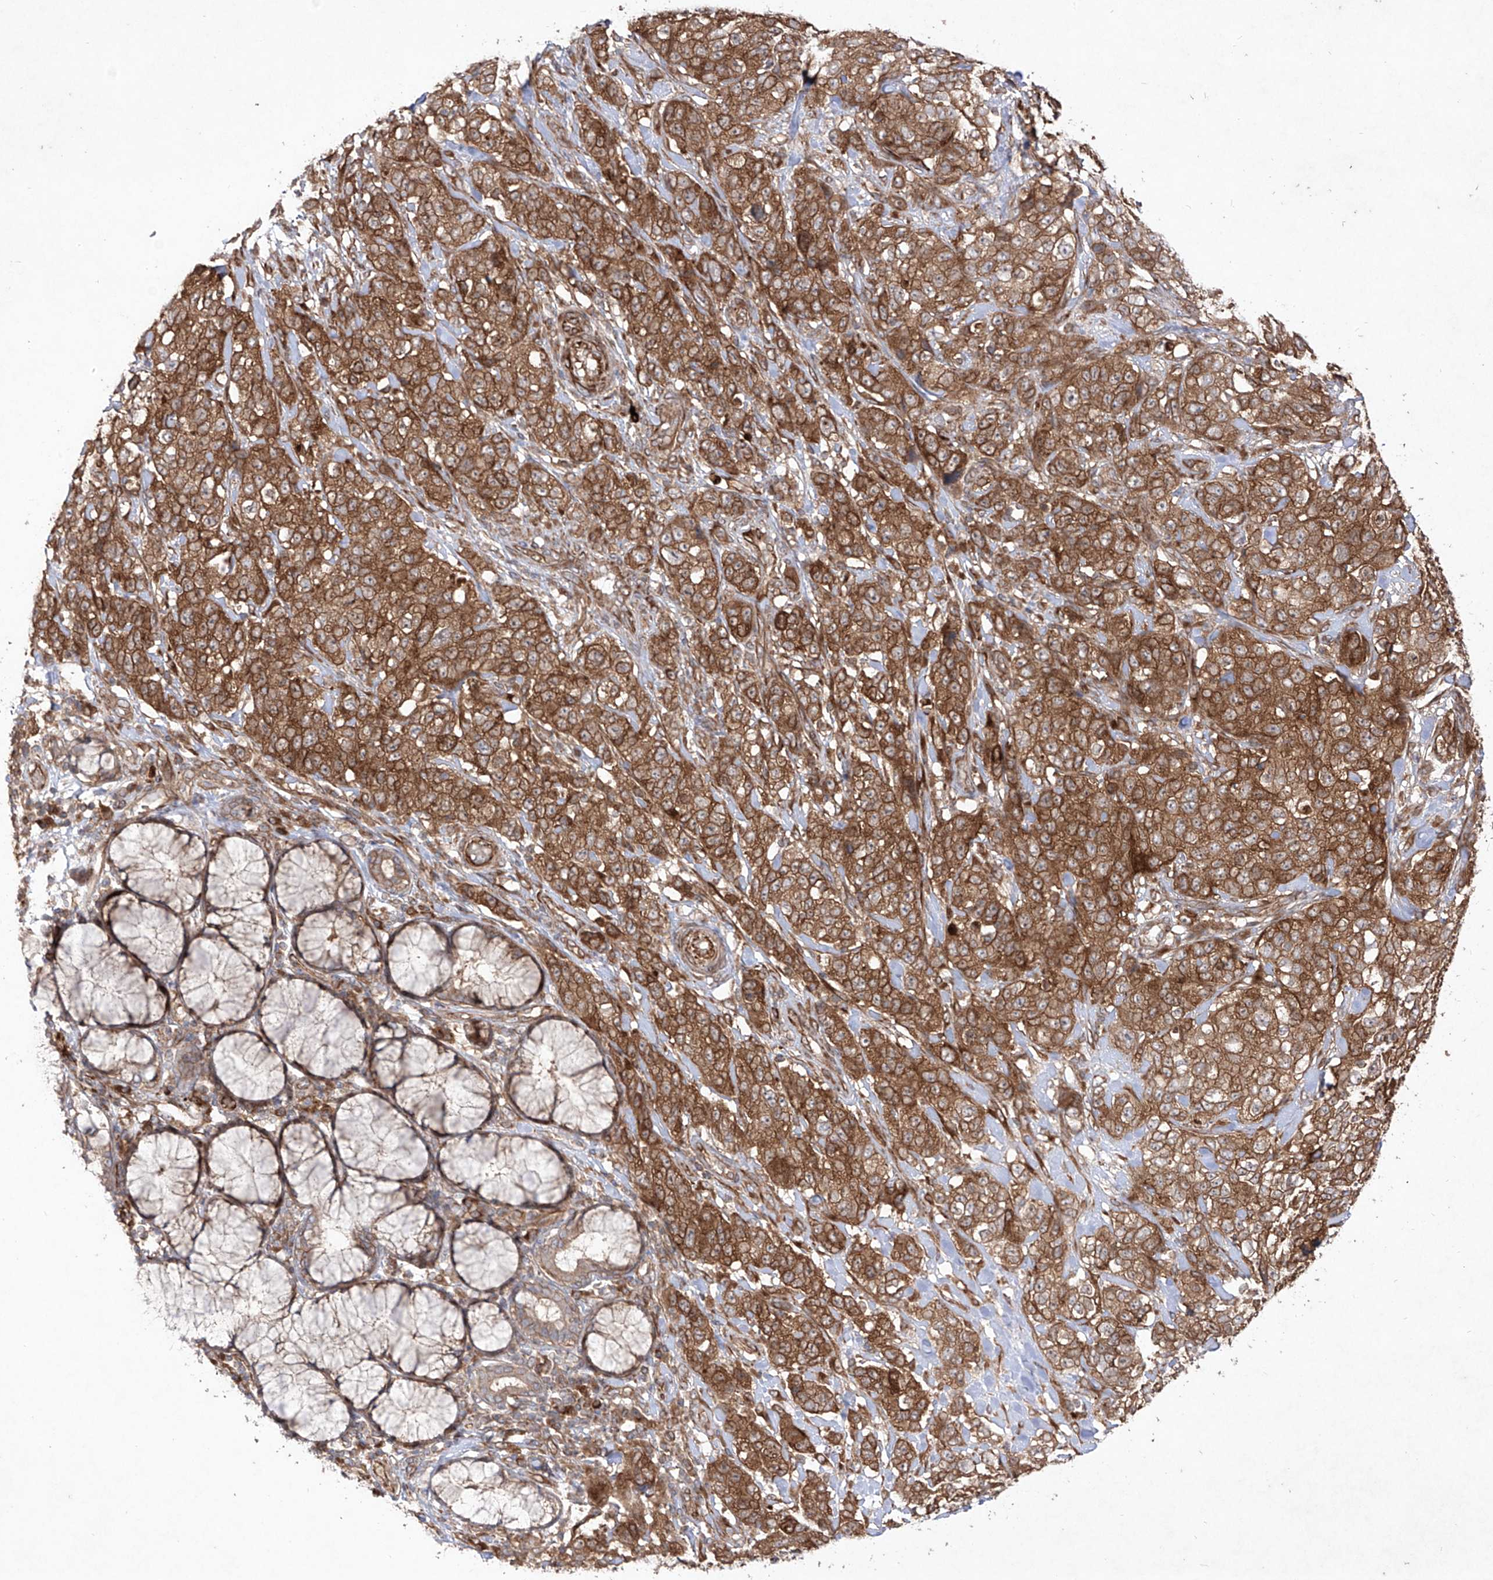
{"staining": {"intensity": "strong", "quantity": ">75%", "location": "cytoplasmic/membranous"}, "tissue": "stomach cancer", "cell_type": "Tumor cells", "image_type": "cancer", "snomed": [{"axis": "morphology", "description": "Adenocarcinoma, NOS"}, {"axis": "topography", "description": "Stomach"}], "caption": "Human stomach adenocarcinoma stained with a brown dye exhibits strong cytoplasmic/membranous positive expression in about >75% of tumor cells.", "gene": "YKT6", "patient": {"sex": "male", "age": 48}}